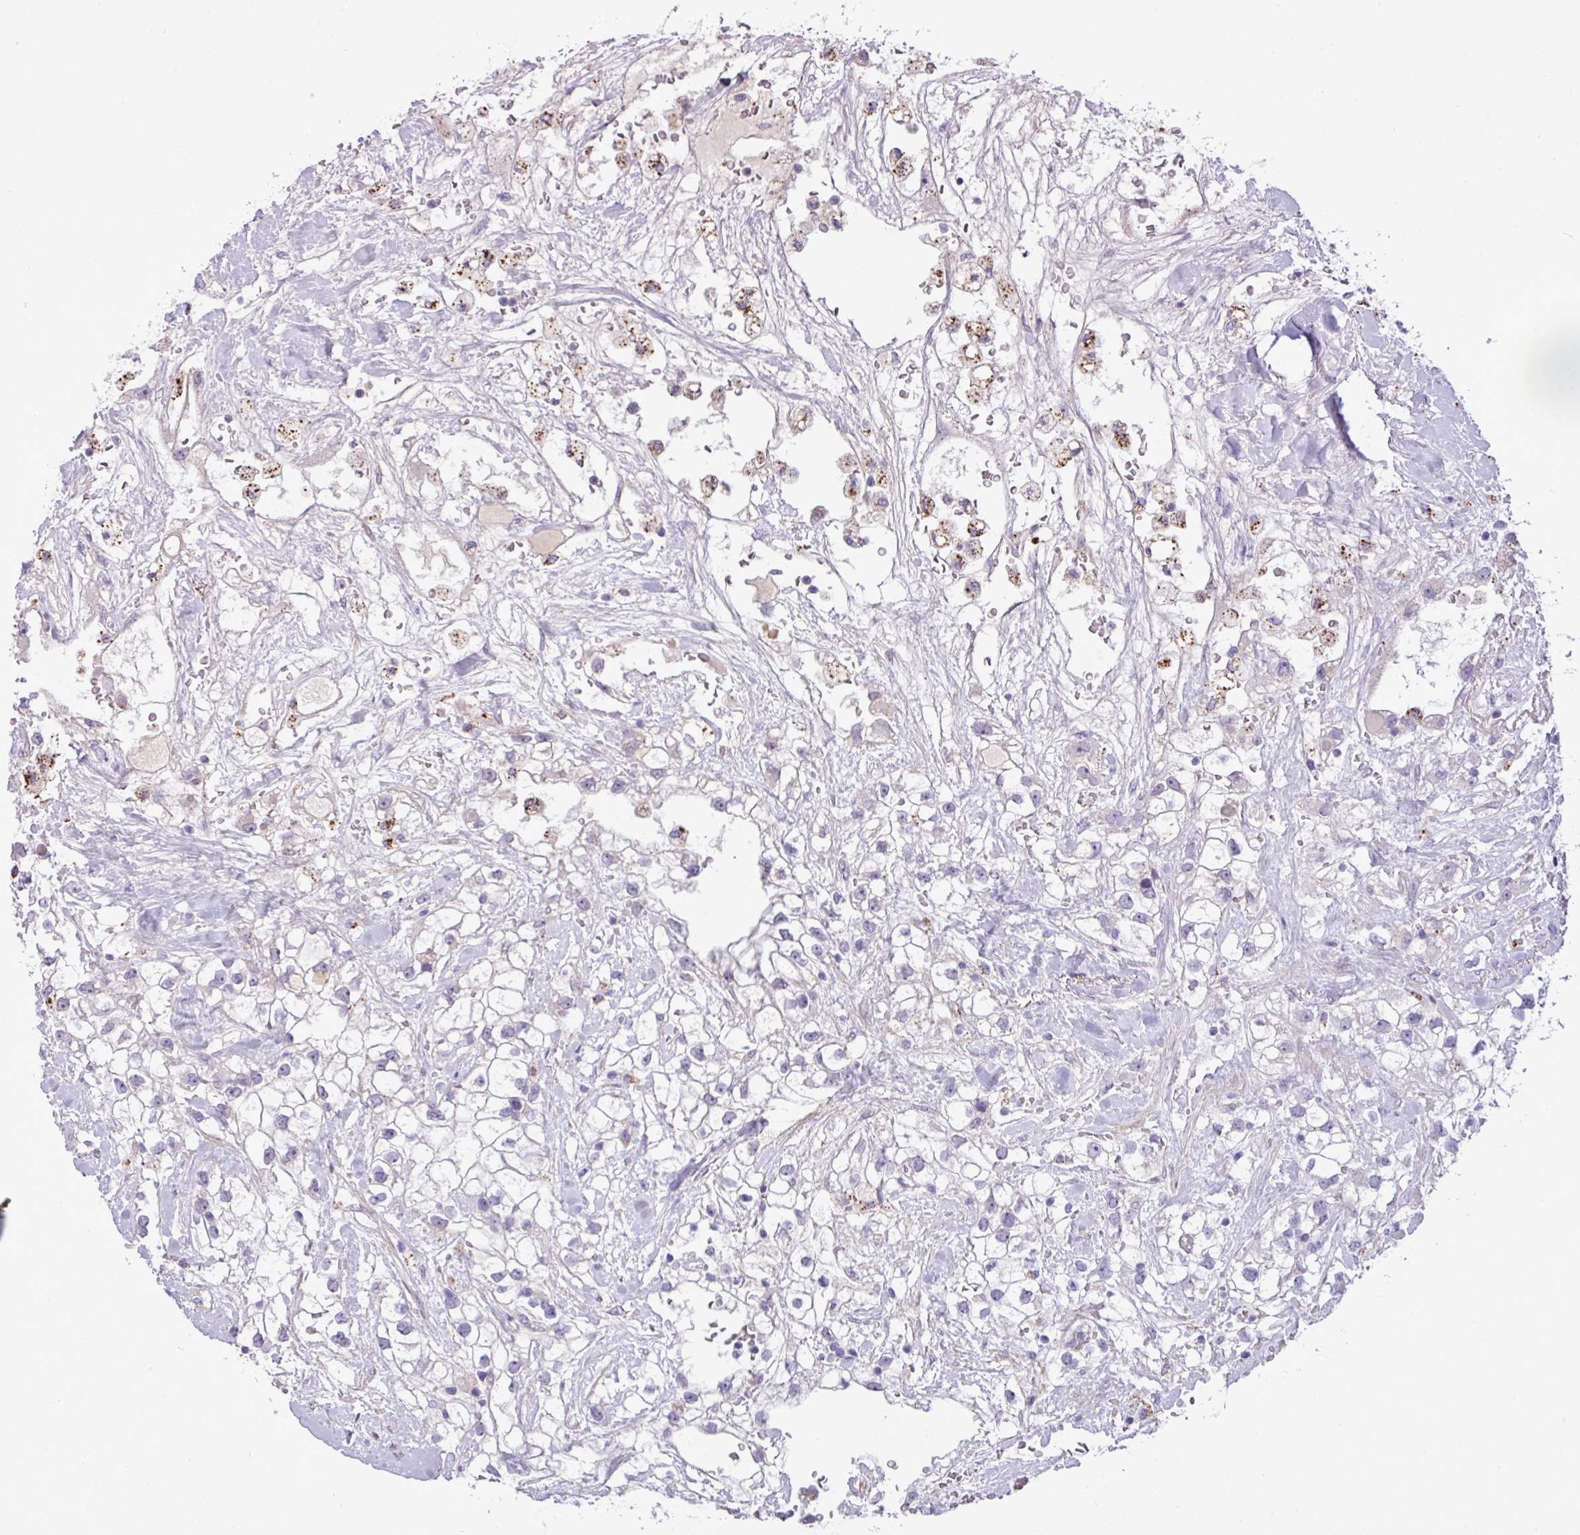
{"staining": {"intensity": "negative", "quantity": "none", "location": "none"}, "tissue": "renal cancer", "cell_type": "Tumor cells", "image_type": "cancer", "snomed": [{"axis": "morphology", "description": "Adenocarcinoma, NOS"}, {"axis": "topography", "description": "Kidney"}], "caption": "This micrograph is of adenocarcinoma (renal) stained with IHC to label a protein in brown with the nuclei are counter-stained blue. There is no staining in tumor cells.", "gene": "CD248", "patient": {"sex": "male", "age": 59}}